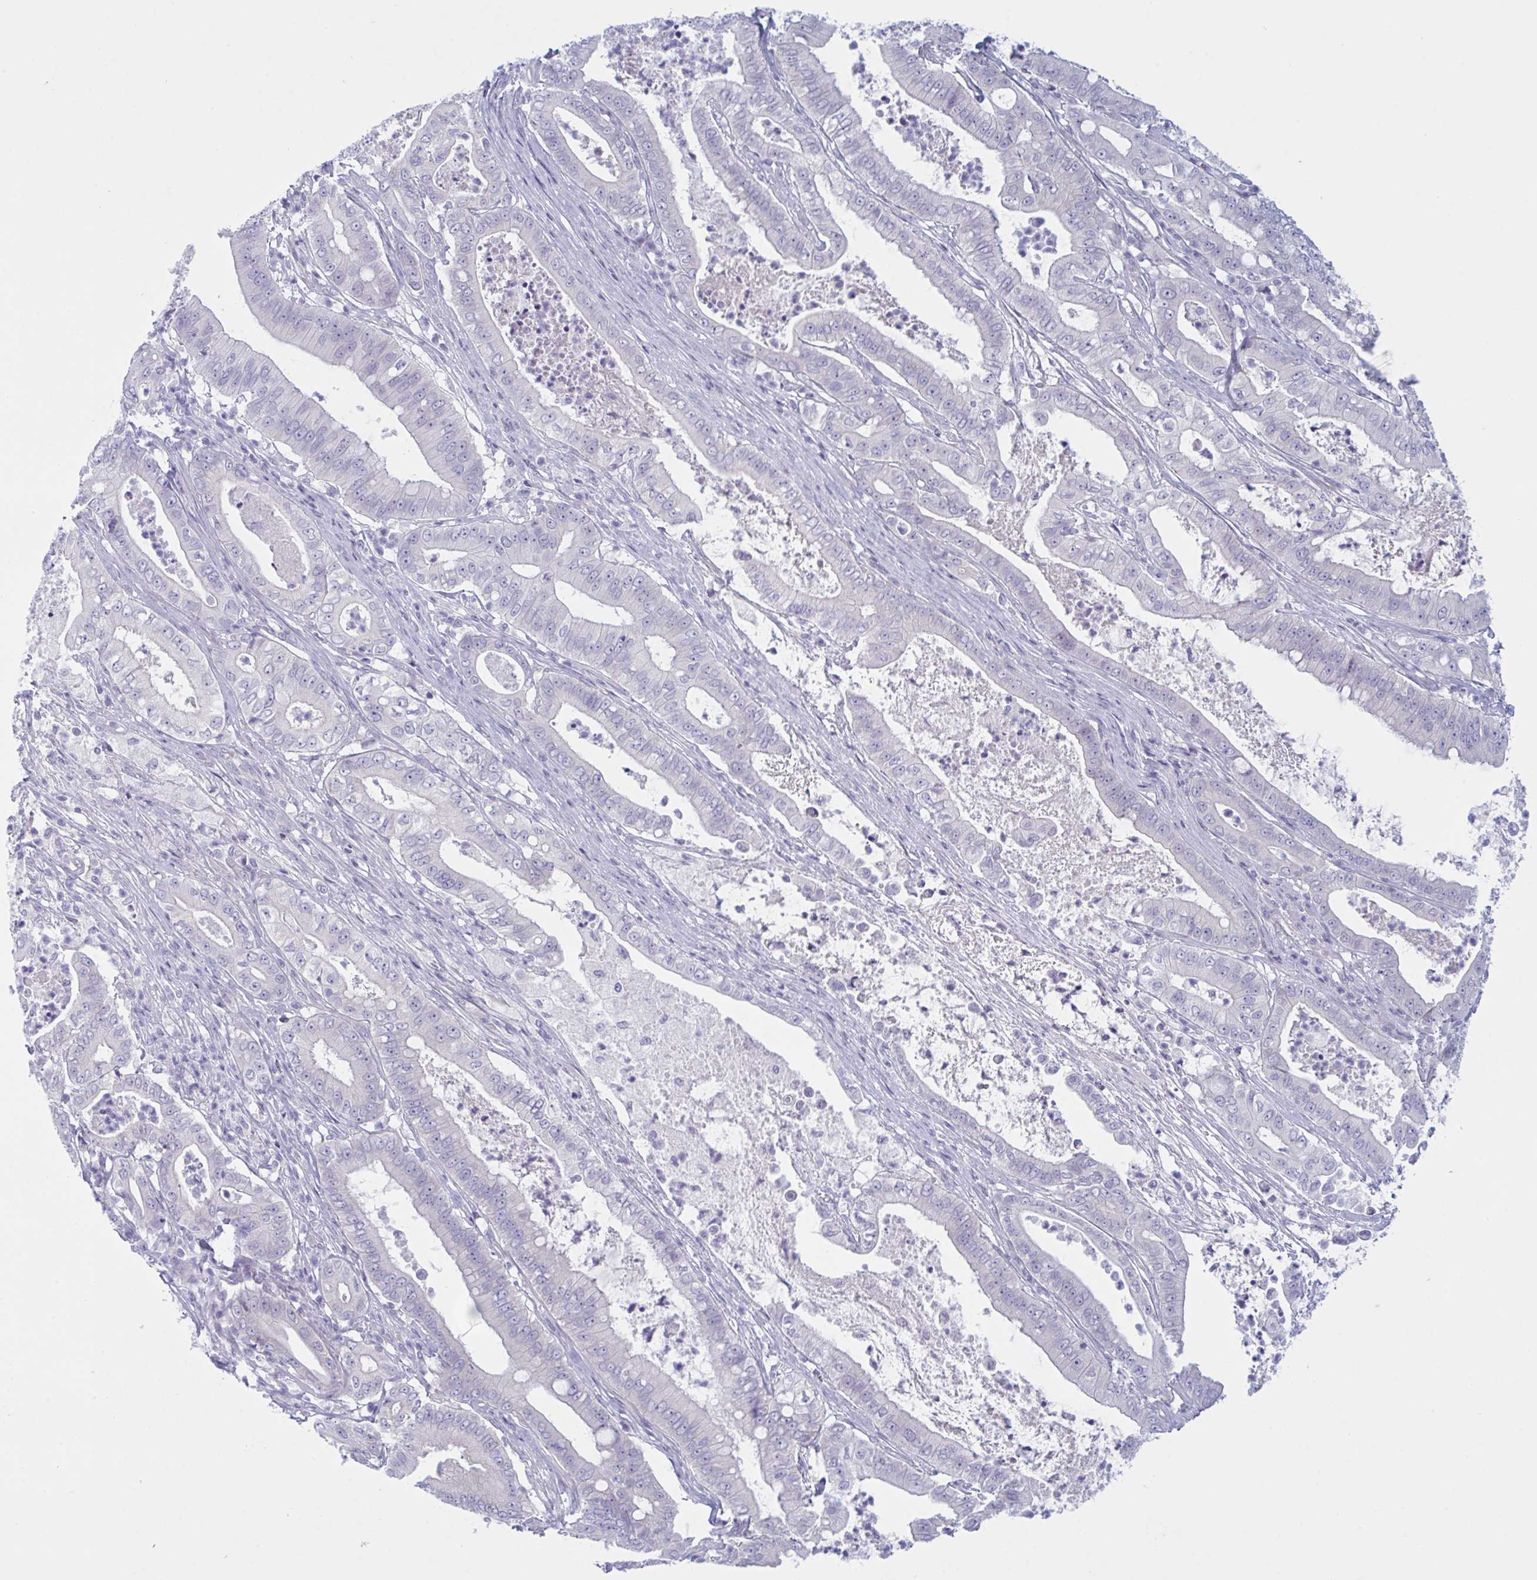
{"staining": {"intensity": "negative", "quantity": "none", "location": "none"}, "tissue": "pancreatic cancer", "cell_type": "Tumor cells", "image_type": "cancer", "snomed": [{"axis": "morphology", "description": "Adenocarcinoma, NOS"}, {"axis": "topography", "description": "Pancreas"}], "caption": "Tumor cells are negative for brown protein staining in pancreatic cancer. (Brightfield microscopy of DAB (3,3'-diaminobenzidine) immunohistochemistry at high magnification).", "gene": "NAA30", "patient": {"sex": "male", "age": 71}}